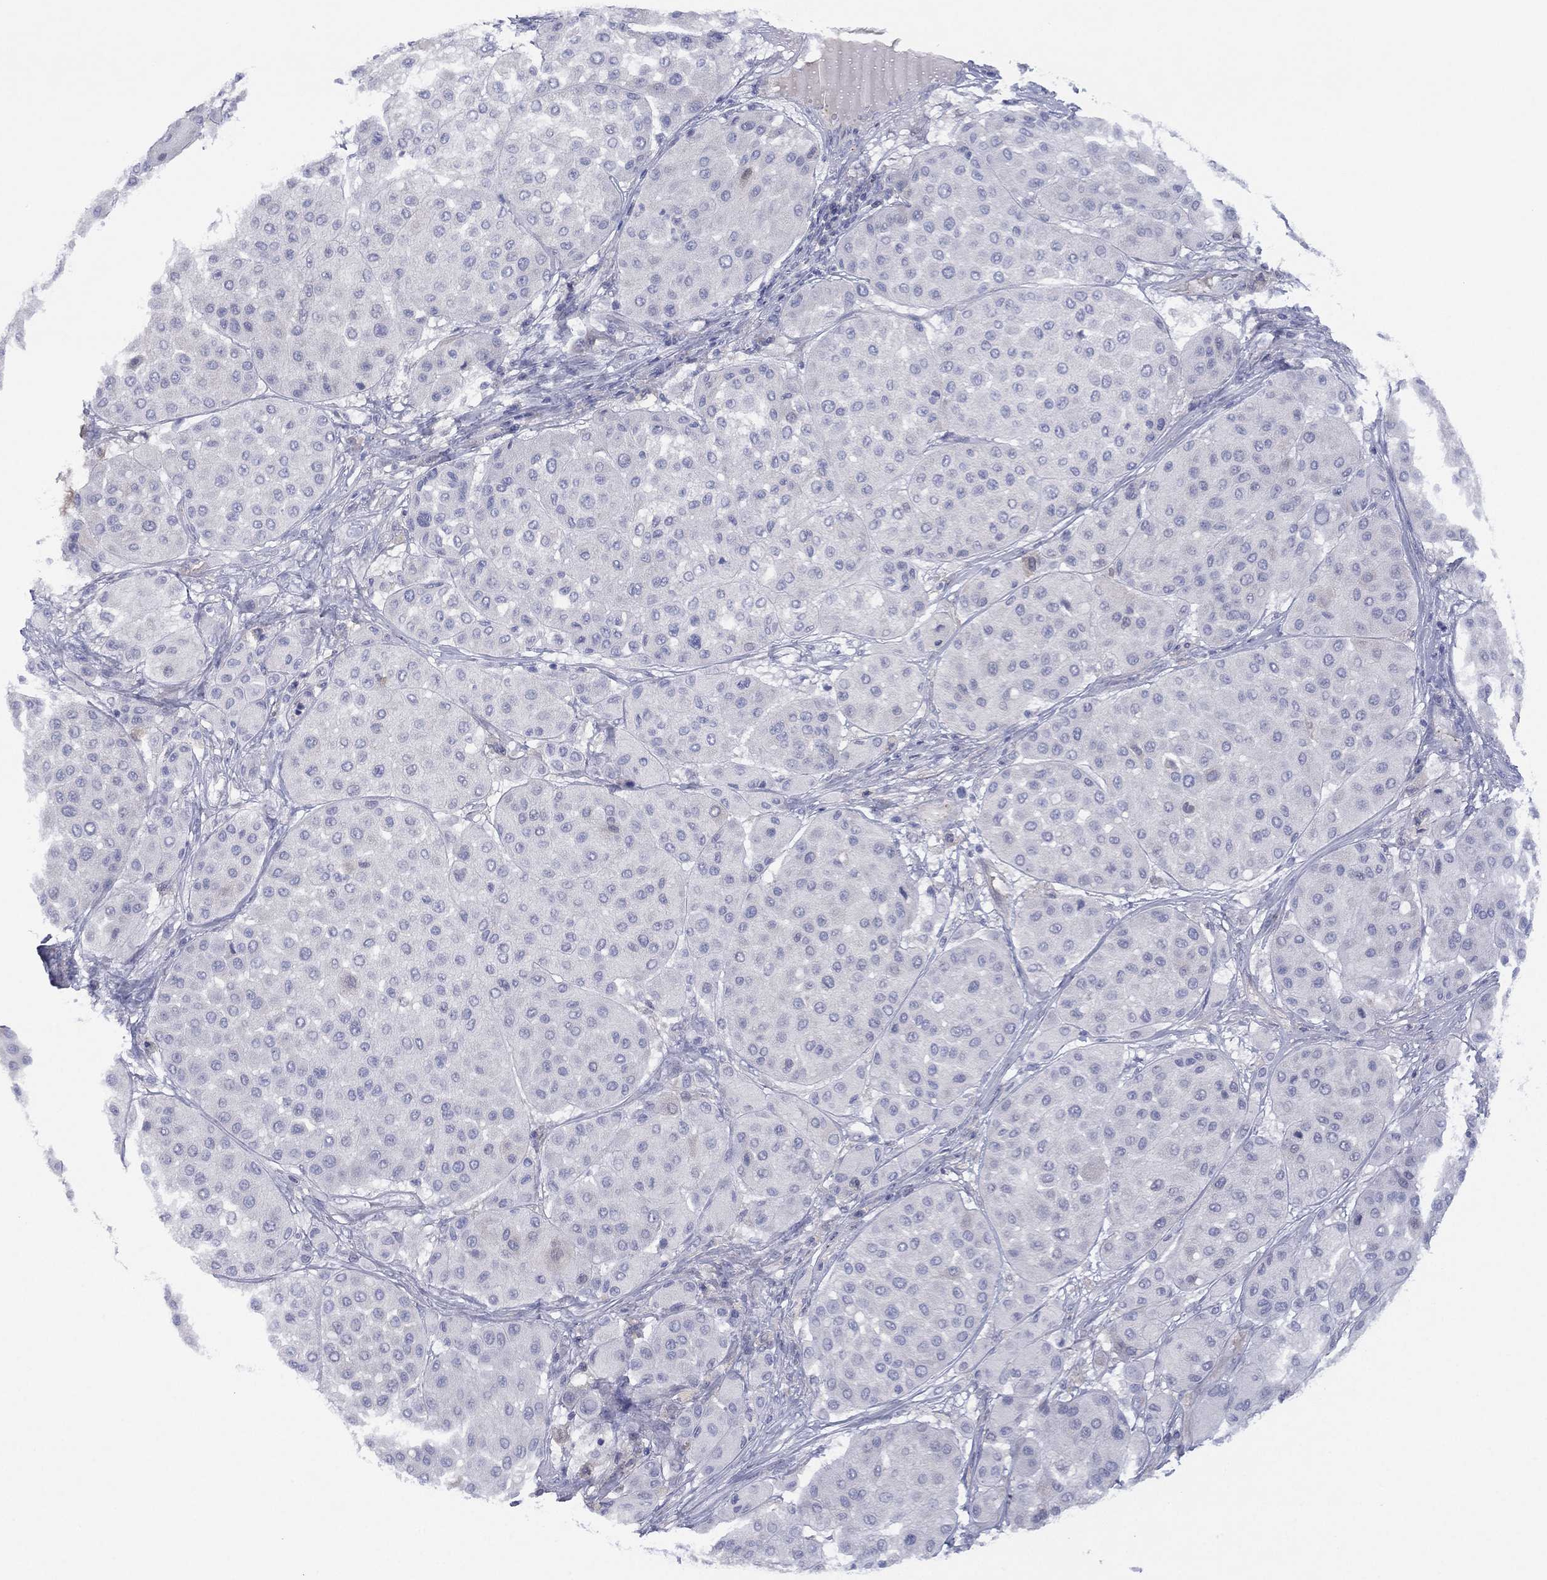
{"staining": {"intensity": "negative", "quantity": "none", "location": "none"}, "tissue": "melanoma", "cell_type": "Tumor cells", "image_type": "cancer", "snomed": [{"axis": "morphology", "description": "Malignant melanoma, Metastatic site"}, {"axis": "topography", "description": "Smooth muscle"}], "caption": "There is no significant positivity in tumor cells of malignant melanoma (metastatic site).", "gene": "CYP2D6", "patient": {"sex": "male", "age": 41}}